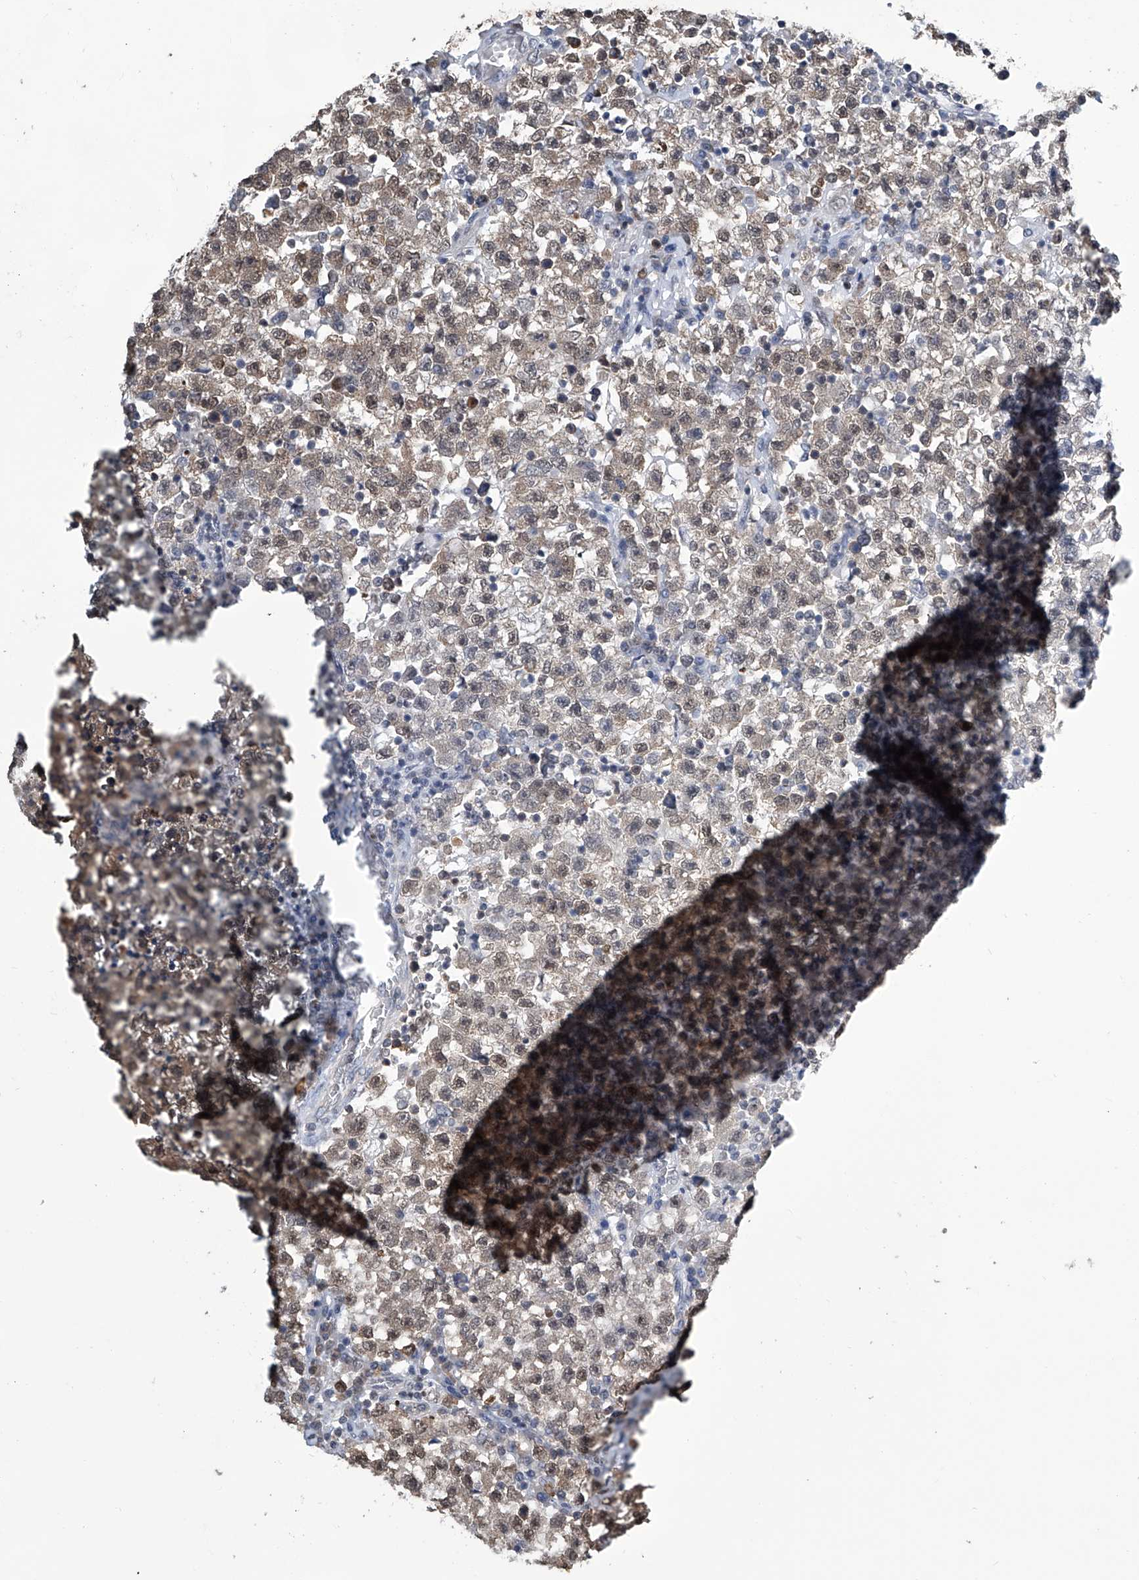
{"staining": {"intensity": "weak", "quantity": ">75%", "location": "cytoplasmic/membranous,nuclear"}, "tissue": "testis cancer", "cell_type": "Tumor cells", "image_type": "cancer", "snomed": [{"axis": "morphology", "description": "Seminoma, NOS"}, {"axis": "topography", "description": "Testis"}], "caption": "Seminoma (testis) stained for a protein (brown) demonstrates weak cytoplasmic/membranous and nuclear positive expression in approximately >75% of tumor cells.", "gene": "SREBF2", "patient": {"sex": "male", "age": 22}}